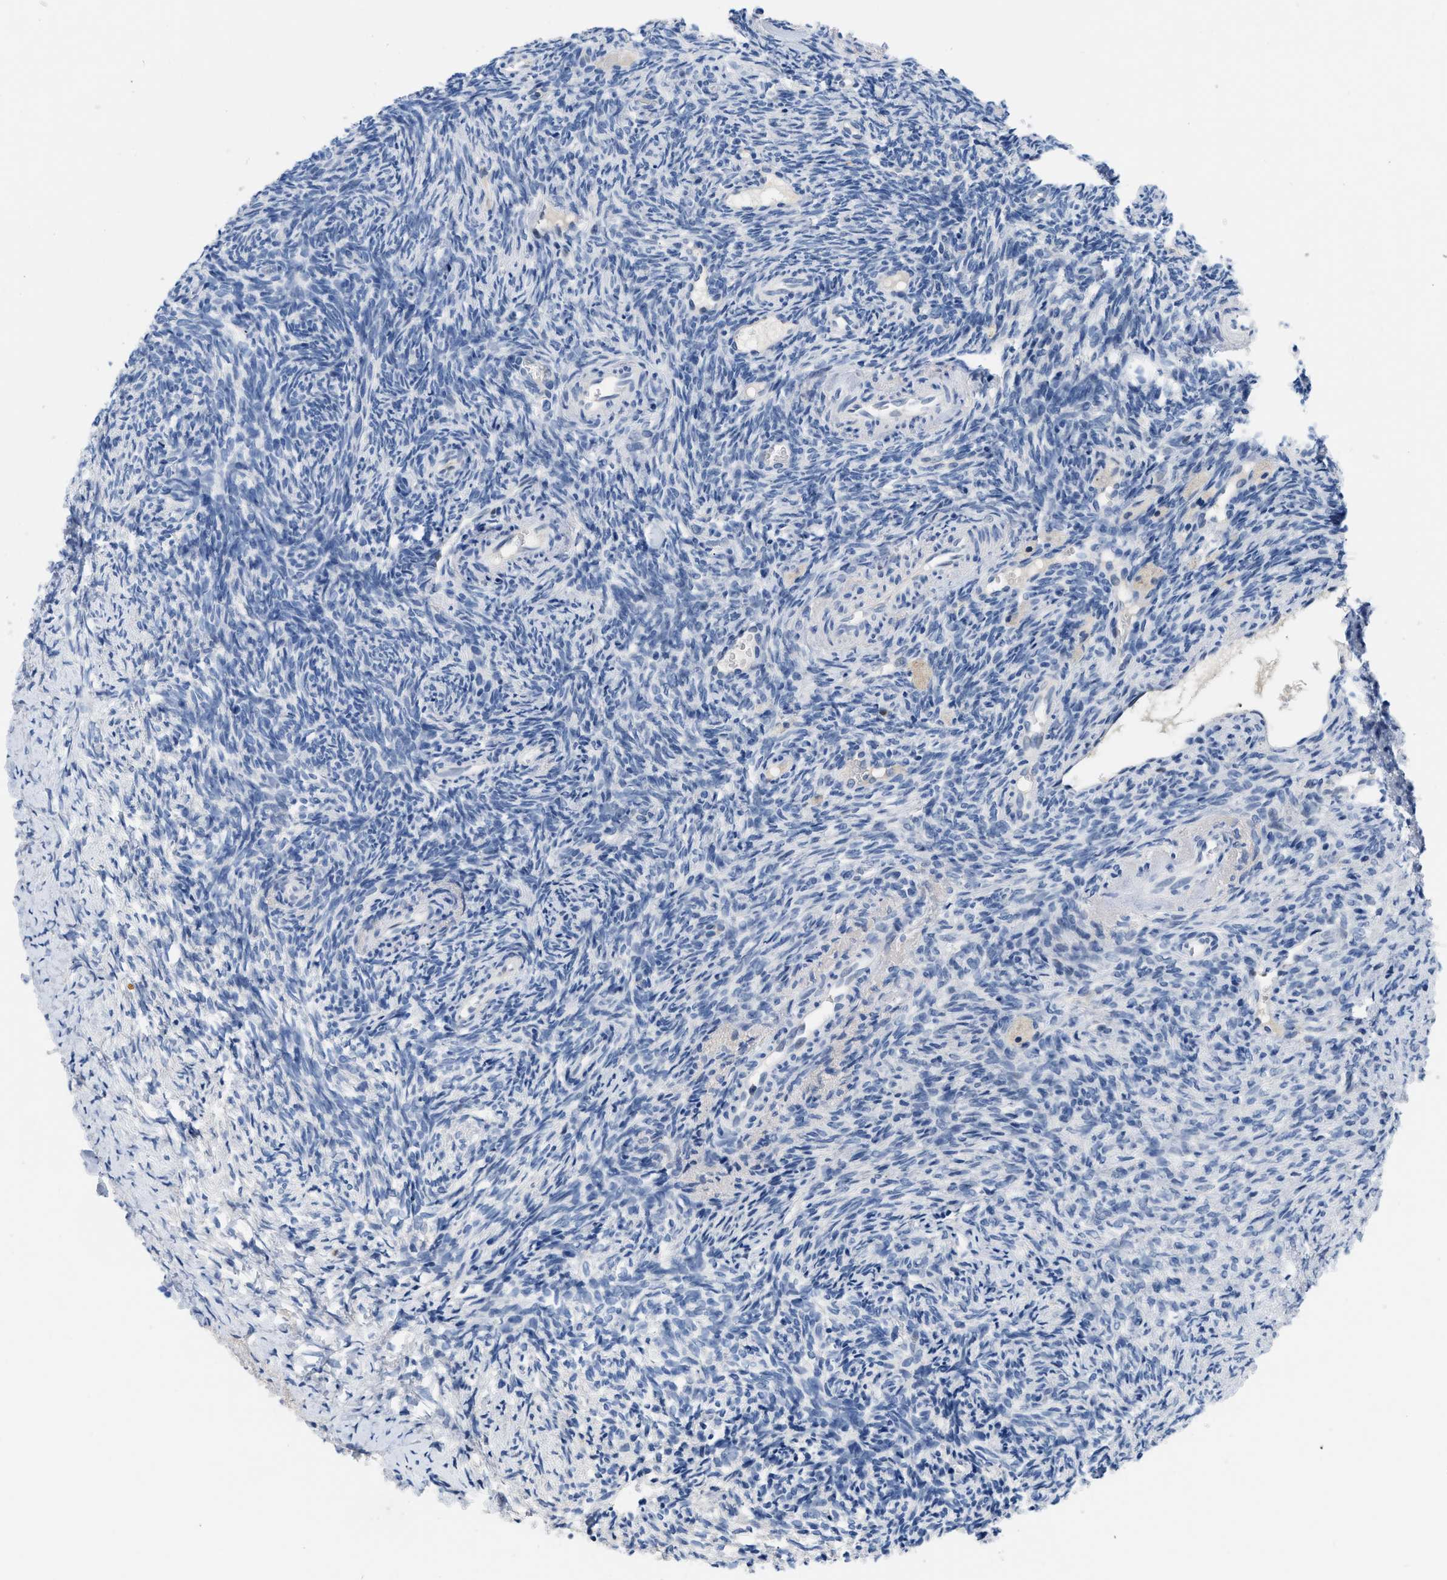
{"staining": {"intensity": "negative", "quantity": "none", "location": "none"}, "tissue": "ovary", "cell_type": "Follicle cells", "image_type": "normal", "snomed": [{"axis": "morphology", "description": "Normal tissue, NOS"}, {"axis": "topography", "description": "Ovary"}], "caption": "IHC of normal ovary reveals no staining in follicle cells. Brightfield microscopy of immunohistochemistry (IHC) stained with DAB (3,3'-diaminobenzidine) (brown) and hematoxylin (blue), captured at high magnification.", "gene": "BOLL", "patient": {"sex": "female", "age": 41}}